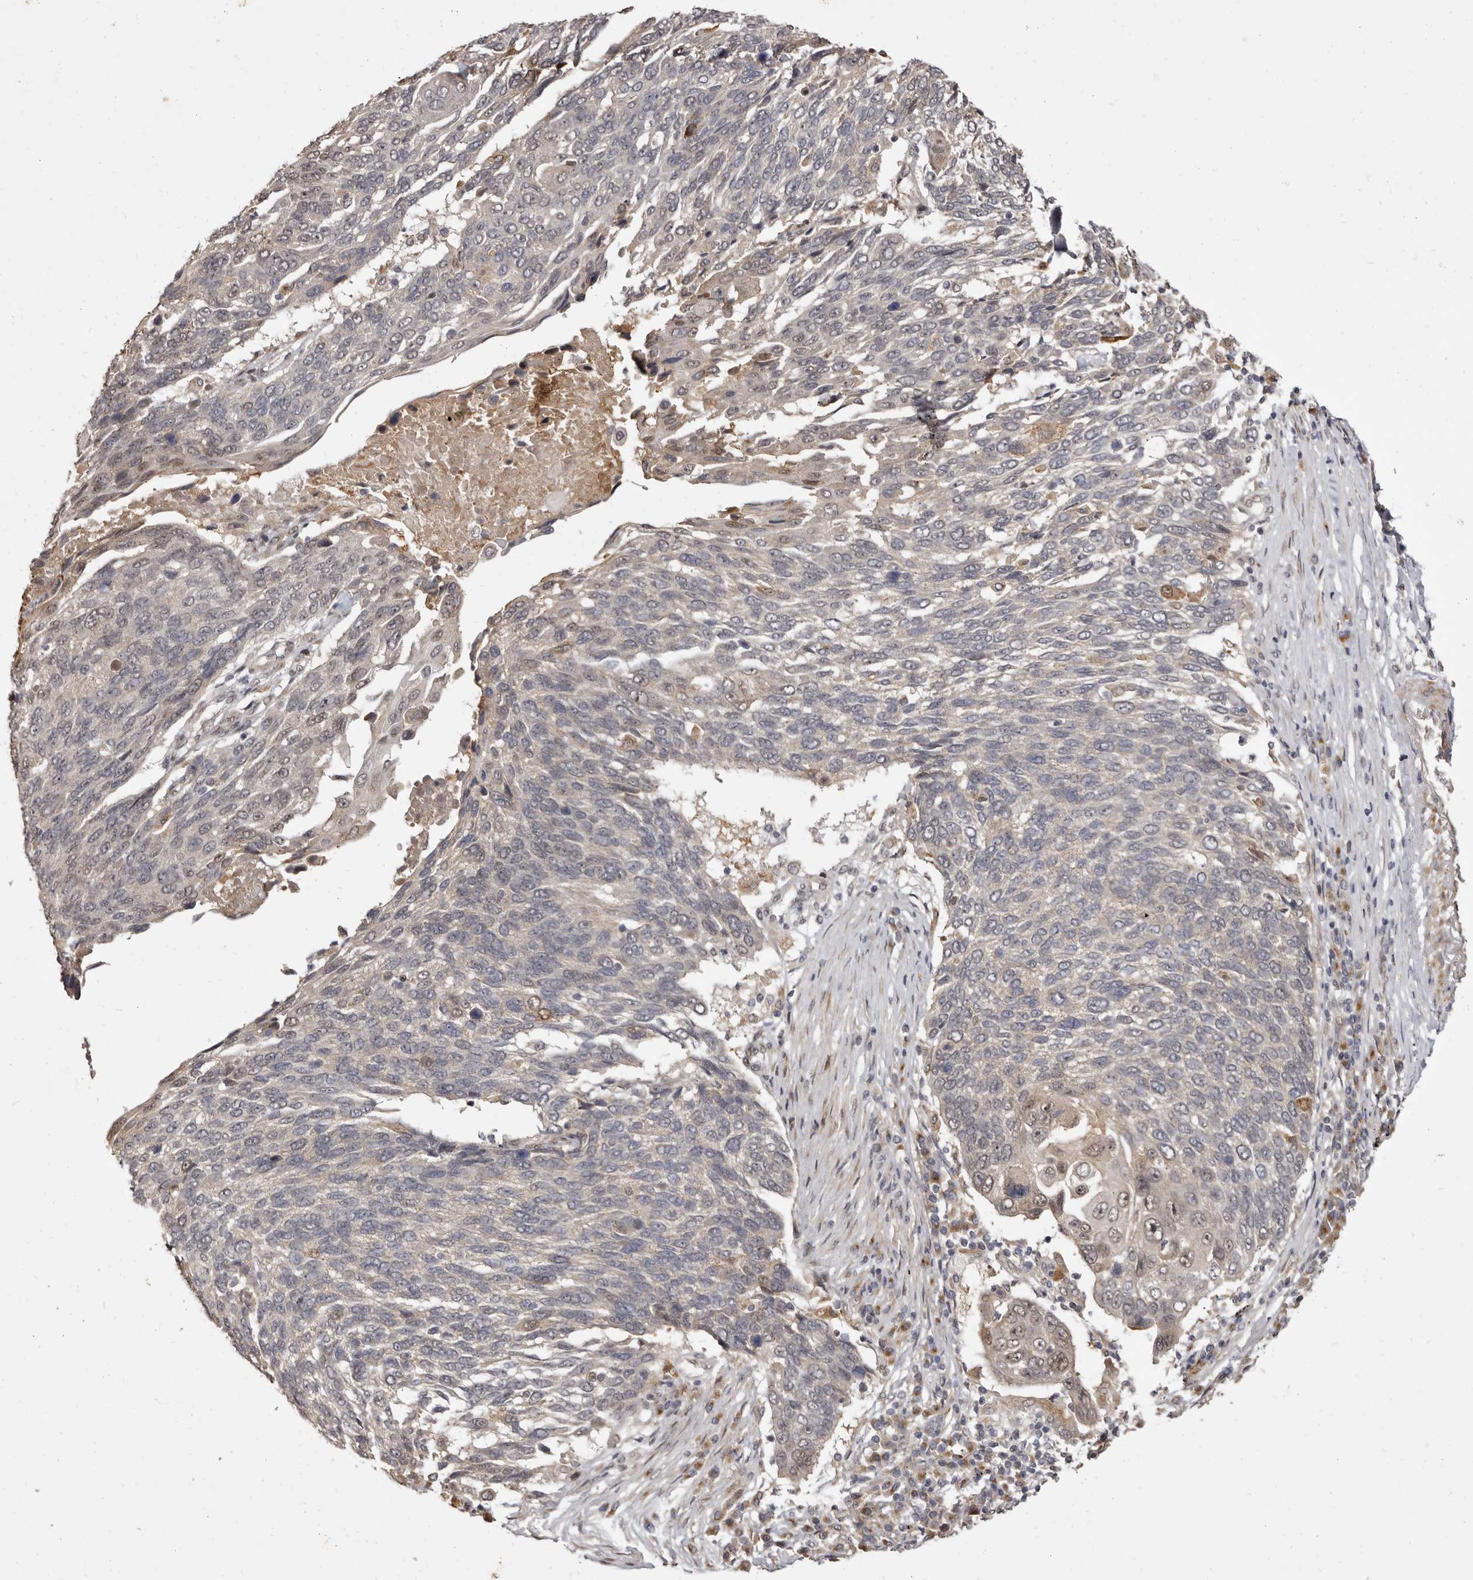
{"staining": {"intensity": "negative", "quantity": "none", "location": "none"}, "tissue": "lung cancer", "cell_type": "Tumor cells", "image_type": "cancer", "snomed": [{"axis": "morphology", "description": "Squamous cell carcinoma, NOS"}, {"axis": "topography", "description": "Lung"}], "caption": "This is an immunohistochemistry (IHC) photomicrograph of human squamous cell carcinoma (lung). There is no positivity in tumor cells.", "gene": "ZNF326", "patient": {"sex": "male", "age": 66}}